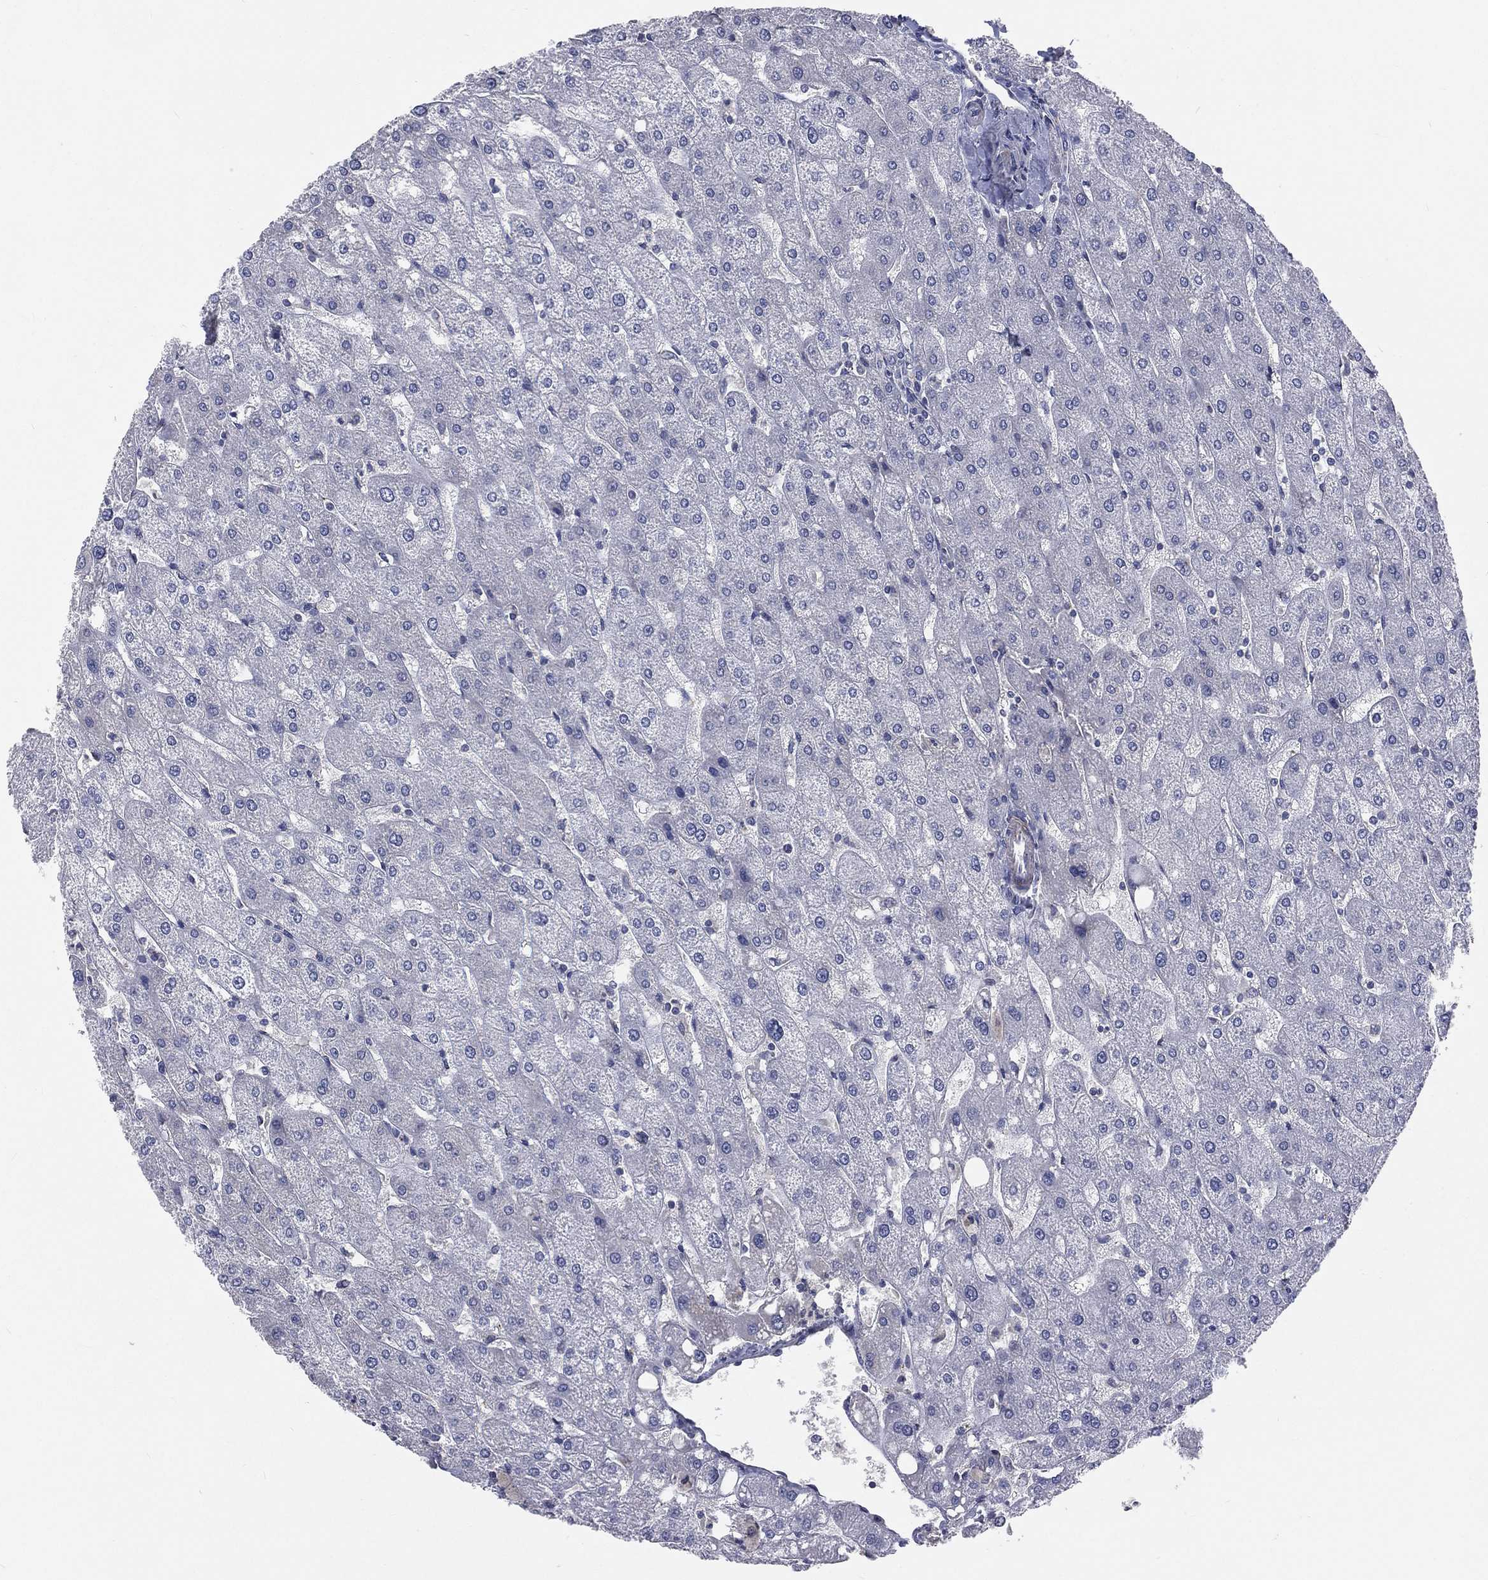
{"staining": {"intensity": "negative", "quantity": "none", "location": "none"}, "tissue": "liver", "cell_type": "Cholangiocytes", "image_type": "normal", "snomed": [{"axis": "morphology", "description": "Normal tissue, NOS"}, {"axis": "topography", "description": "Liver"}], "caption": "Cholangiocytes are negative for protein expression in benign human liver.", "gene": "CROCC", "patient": {"sex": "male", "age": 67}}